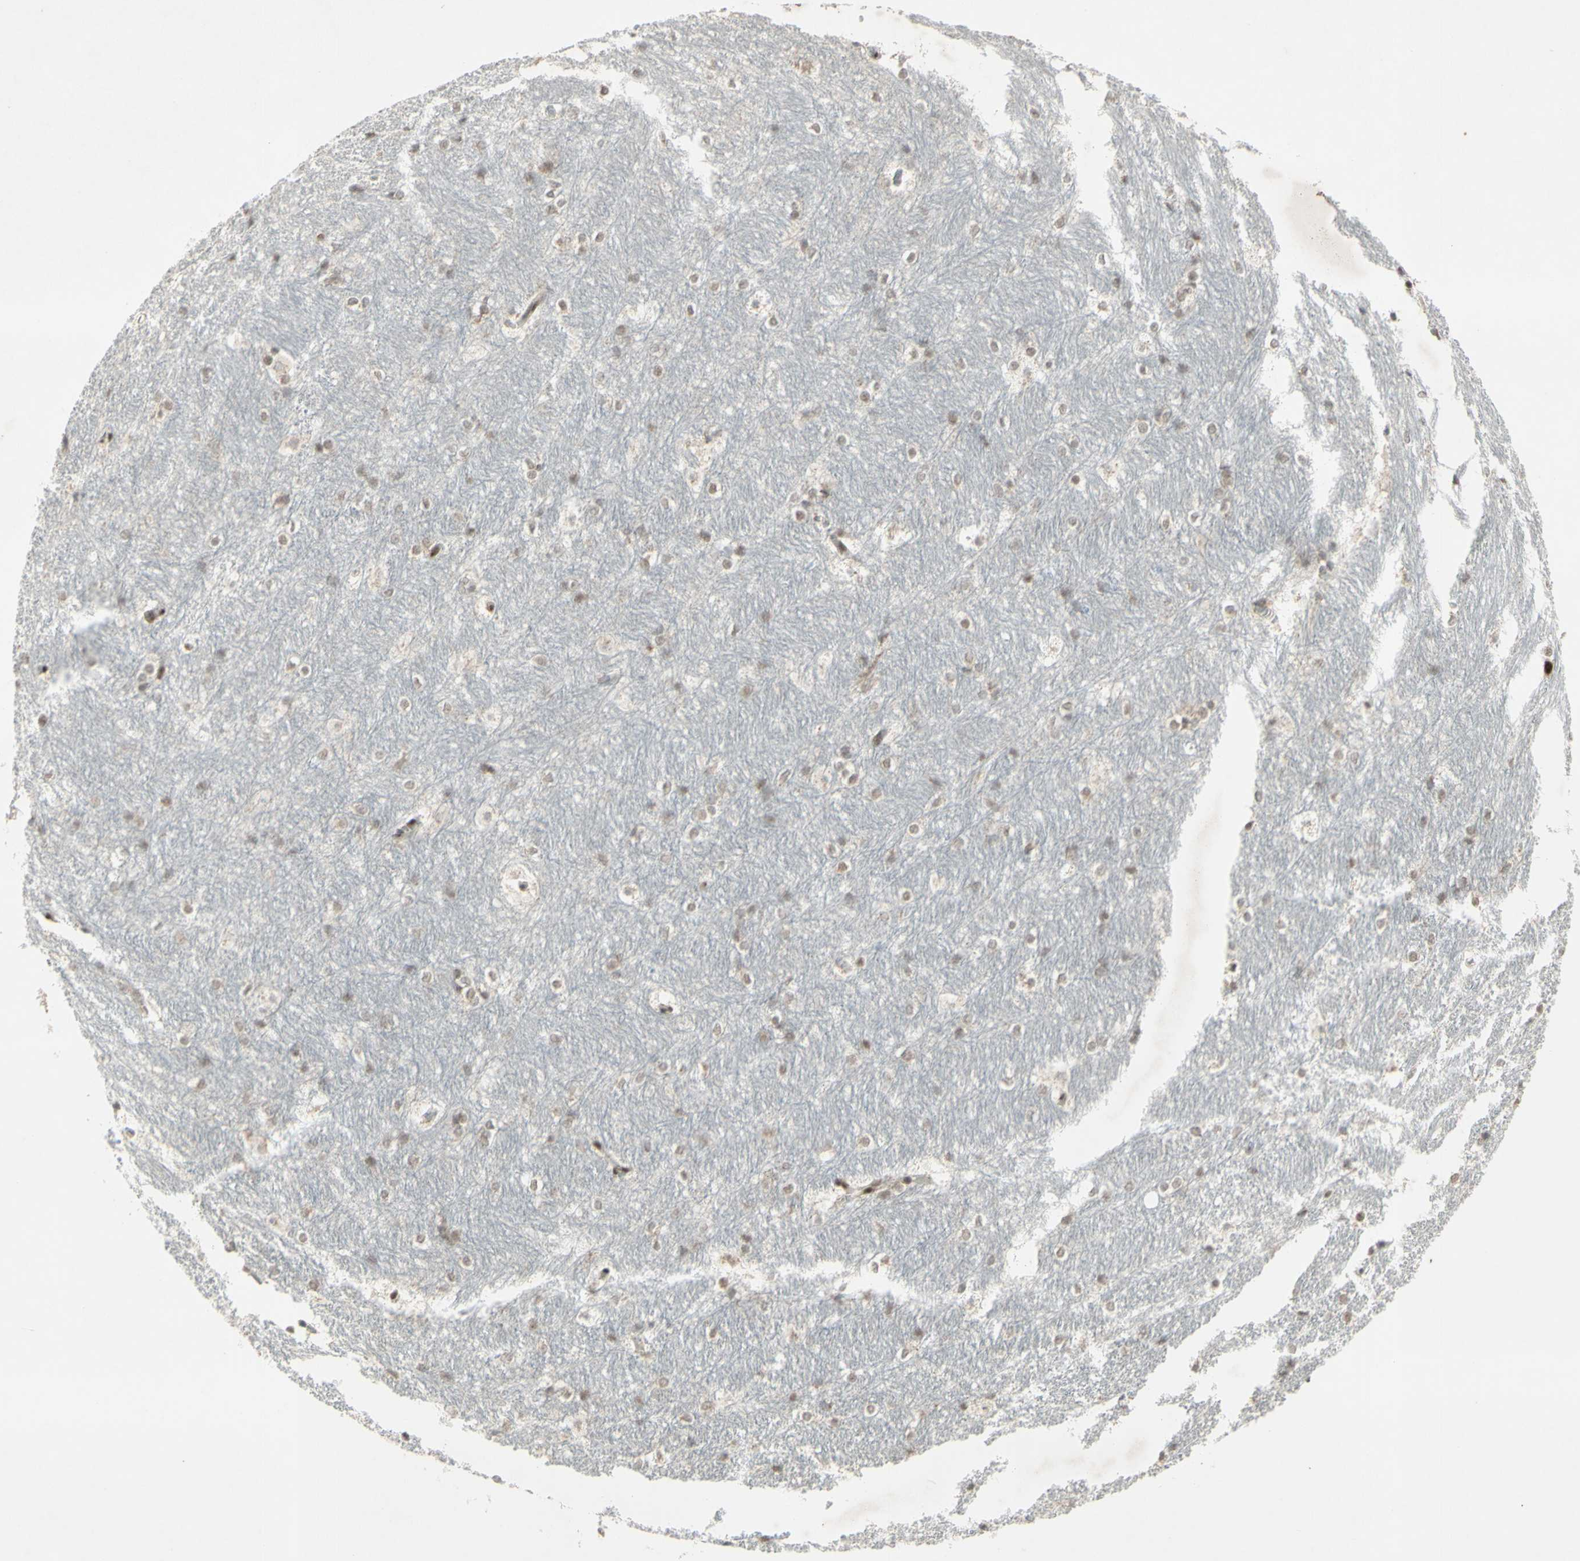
{"staining": {"intensity": "negative", "quantity": "none", "location": "none"}, "tissue": "hippocampus", "cell_type": "Glial cells", "image_type": "normal", "snomed": [{"axis": "morphology", "description": "Normal tissue, NOS"}, {"axis": "topography", "description": "Hippocampus"}], "caption": "IHC of benign human hippocampus reveals no expression in glial cells. (Stains: DAB immunohistochemistry (IHC) with hematoxylin counter stain, Microscopy: brightfield microscopy at high magnification).", "gene": "CCNT1", "patient": {"sex": "female", "age": 19}}